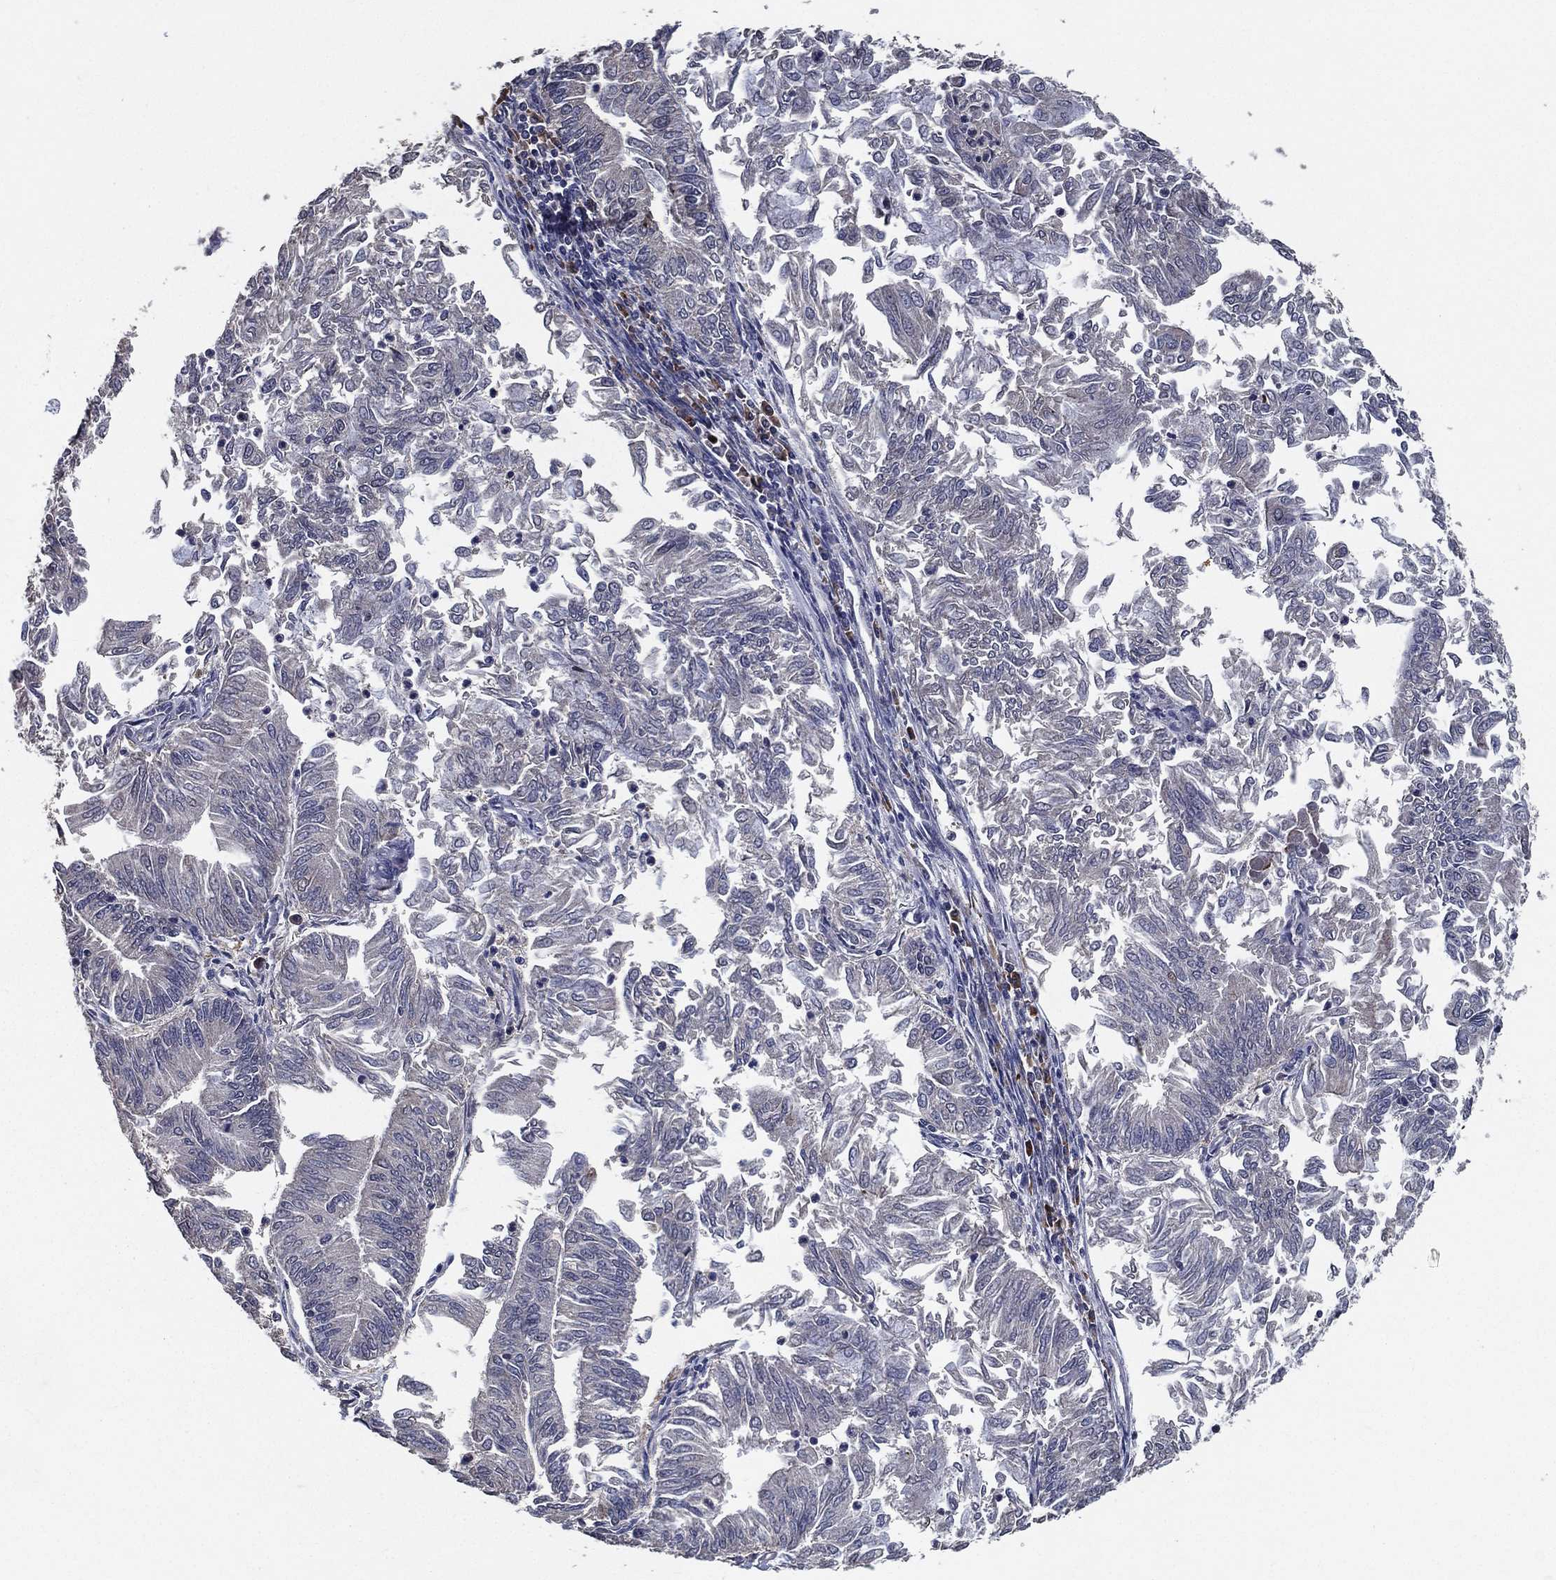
{"staining": {"intensity": "negative", "quantity": "none", "location": "none"}, "tissue": "endometrial cancer", "cell_type": "Tumor cells", "image_type": "cancer", "snomed": [{"axis": "morphology", "description": "Adenocarcinoma, NOS"}, {"axis": "topography", "description": "Endometrium"}], "caption": "Adenocarcinoma (endometrial) was stained to show a protein in brown. There is no significant staining in tumor cells. The staining is performed using DAB brown chromogen with nuclei counter-stained in using hematoxylin.", "gene": "PCNT", "patient": {"sex": "female", "age": 59}}